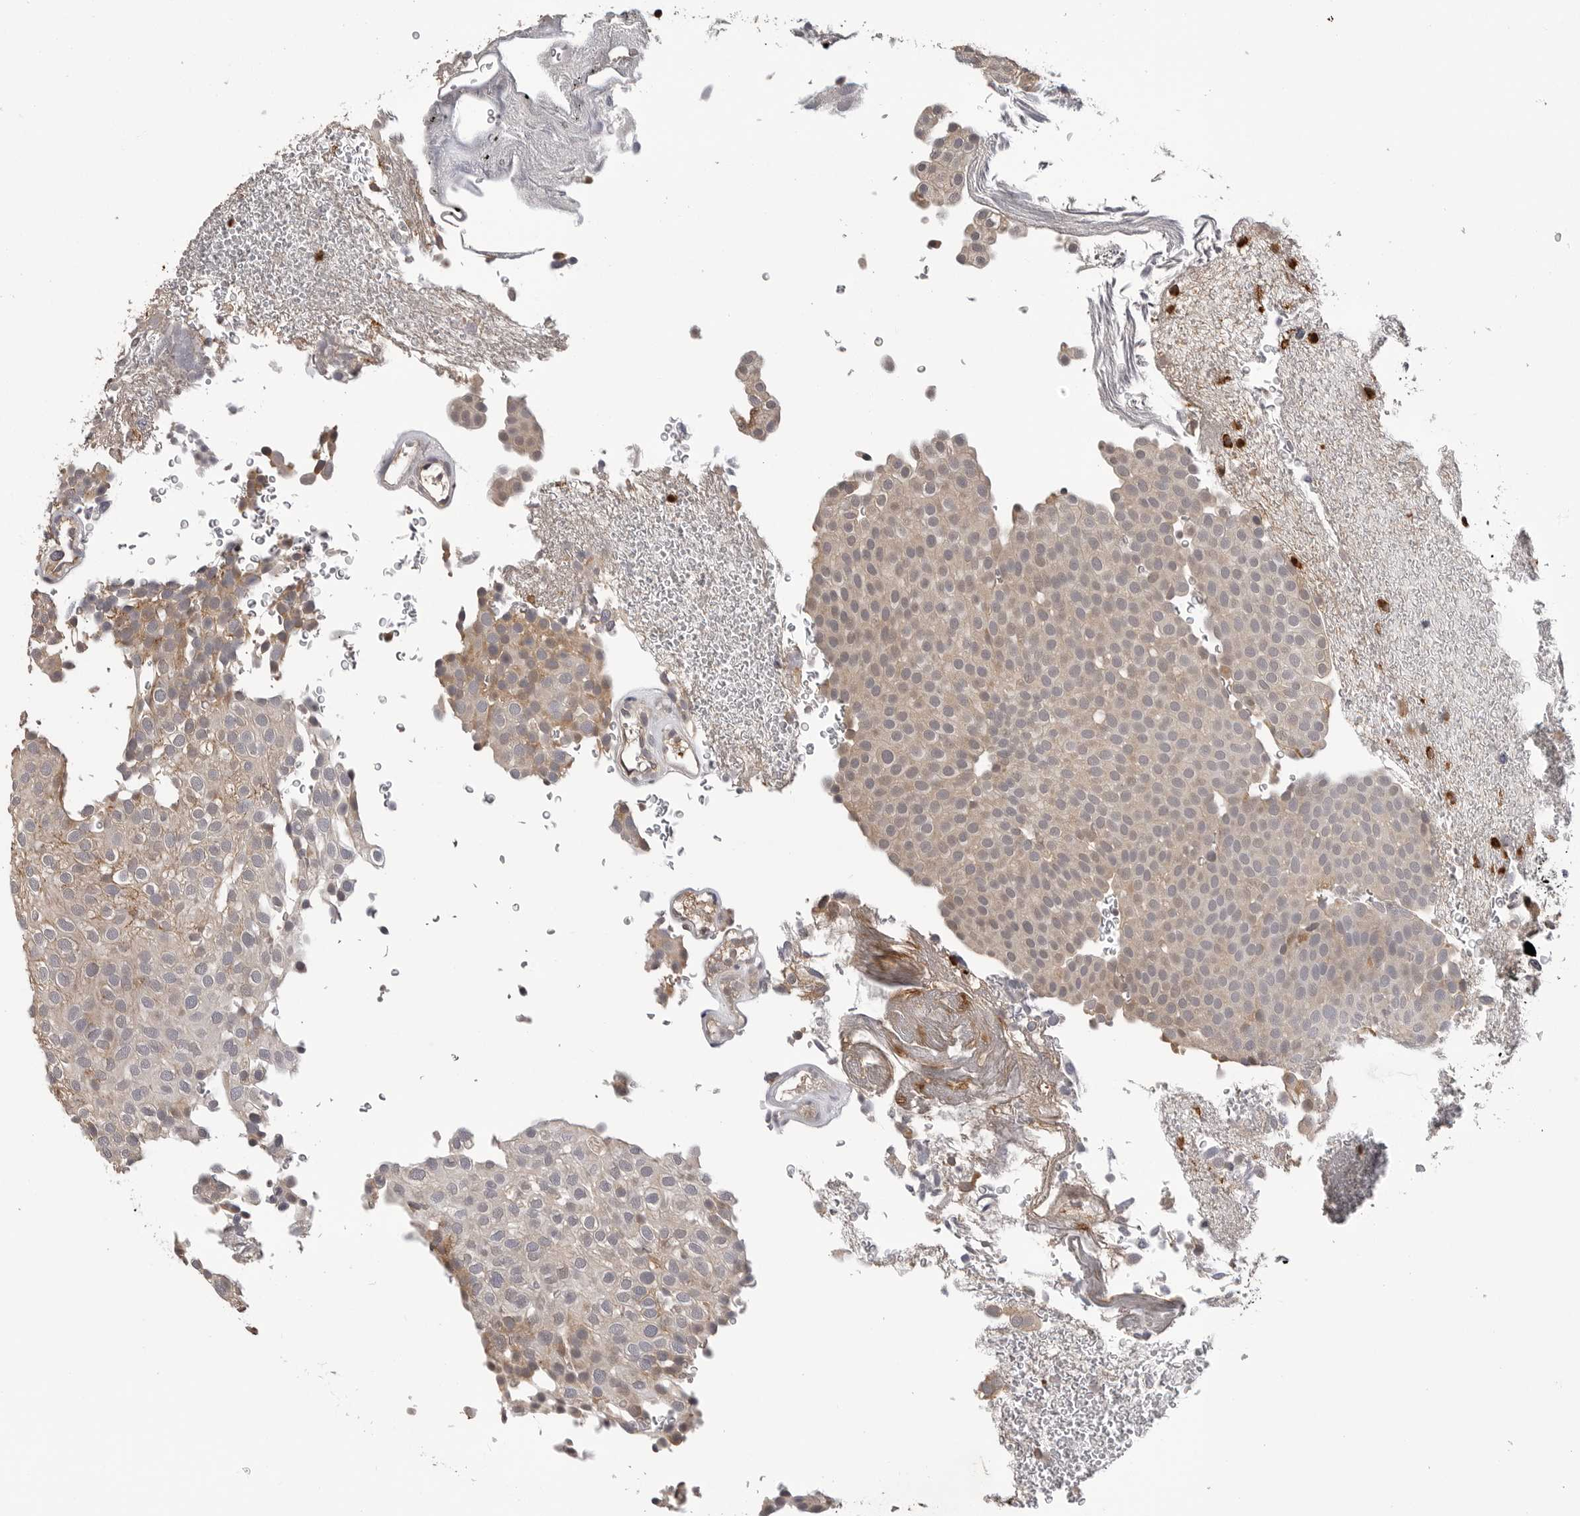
{"staining": {"intensity": "weak", "quantity": "25%-75%", "location": "cytoplasmic/membranous"}, "tissue": "urothelial cancer", "cell_type": "Tumor cells", "image_type": "cancer", "snomed": [{"axis": "morphology", "description": "Urothelial carcinoma, Low grade"}, {"axis": "topography", "description": "Urinary bladder"}], "caption": "High-magnification brightfield microscopy of low-grade urothelial carcinoma stained with DAB (3,3'-diaminobenzidine) (brown) and counterstained with hematoxylin (blue). tumor cells exhibit weak cytoplasmic/membranous staining is identified in about25%-75% of cells.", "gene": "TRMT13", "patient": {"sex": "male", "age": 78}}